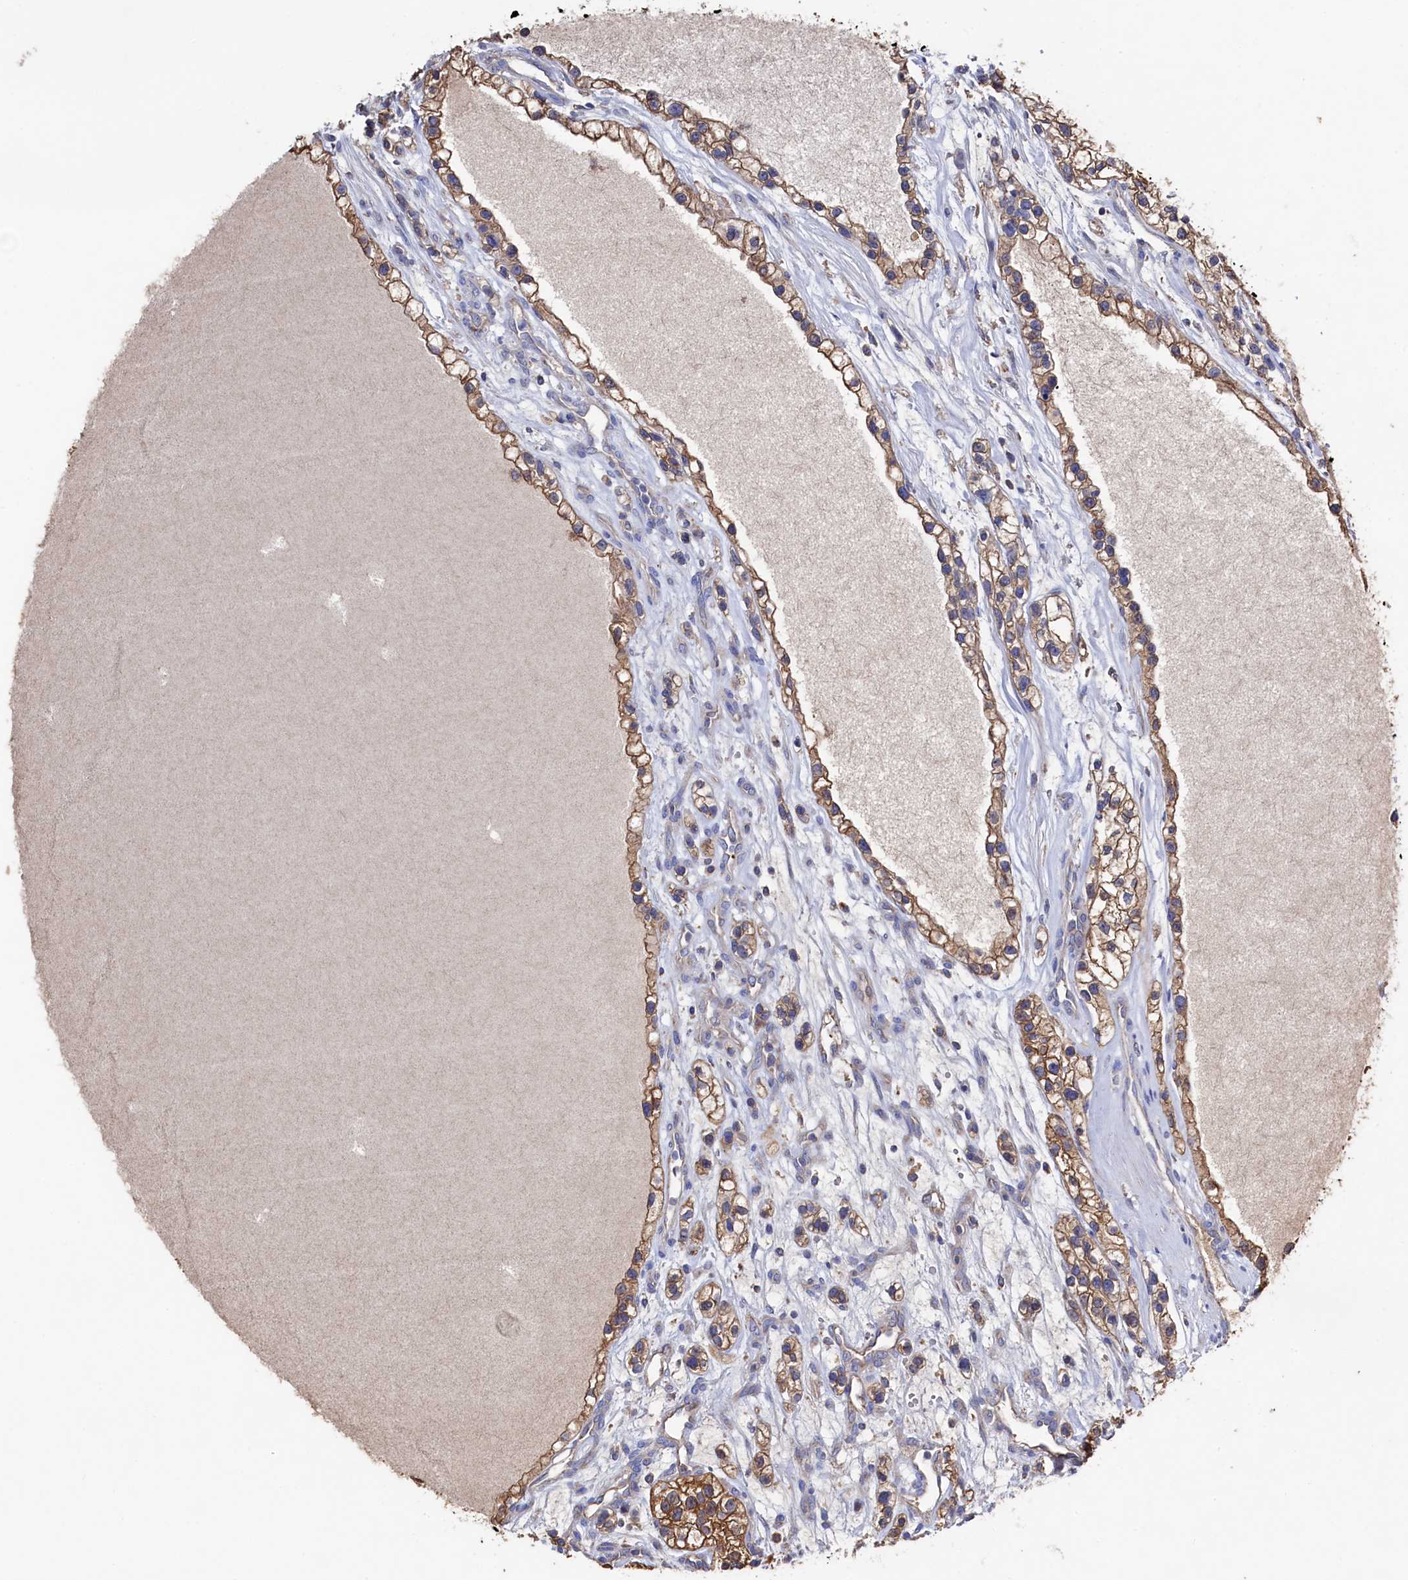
{"staining": {"intensity": "moderate", "quantity": ">75%", "location": "cytoplasmic/membranous"}, "tissue": "renal cancer", "cell_type": "Tumor cells", "image_type": "cancer", "snomed": [{"axis": "morphology", "description": "Adenocarcinoma, NOS"}, {"axis": "topography", "description": "Kidney"}], "caption": "Human renal cancer (adenocarcinoma) stained for a protein (brown) exhibits moderate cytoplasmic/membranous positive staining in approximately >75% of tumor cells.", "gene": "TK2", "patient": {"sex": "female", "age": 57}}